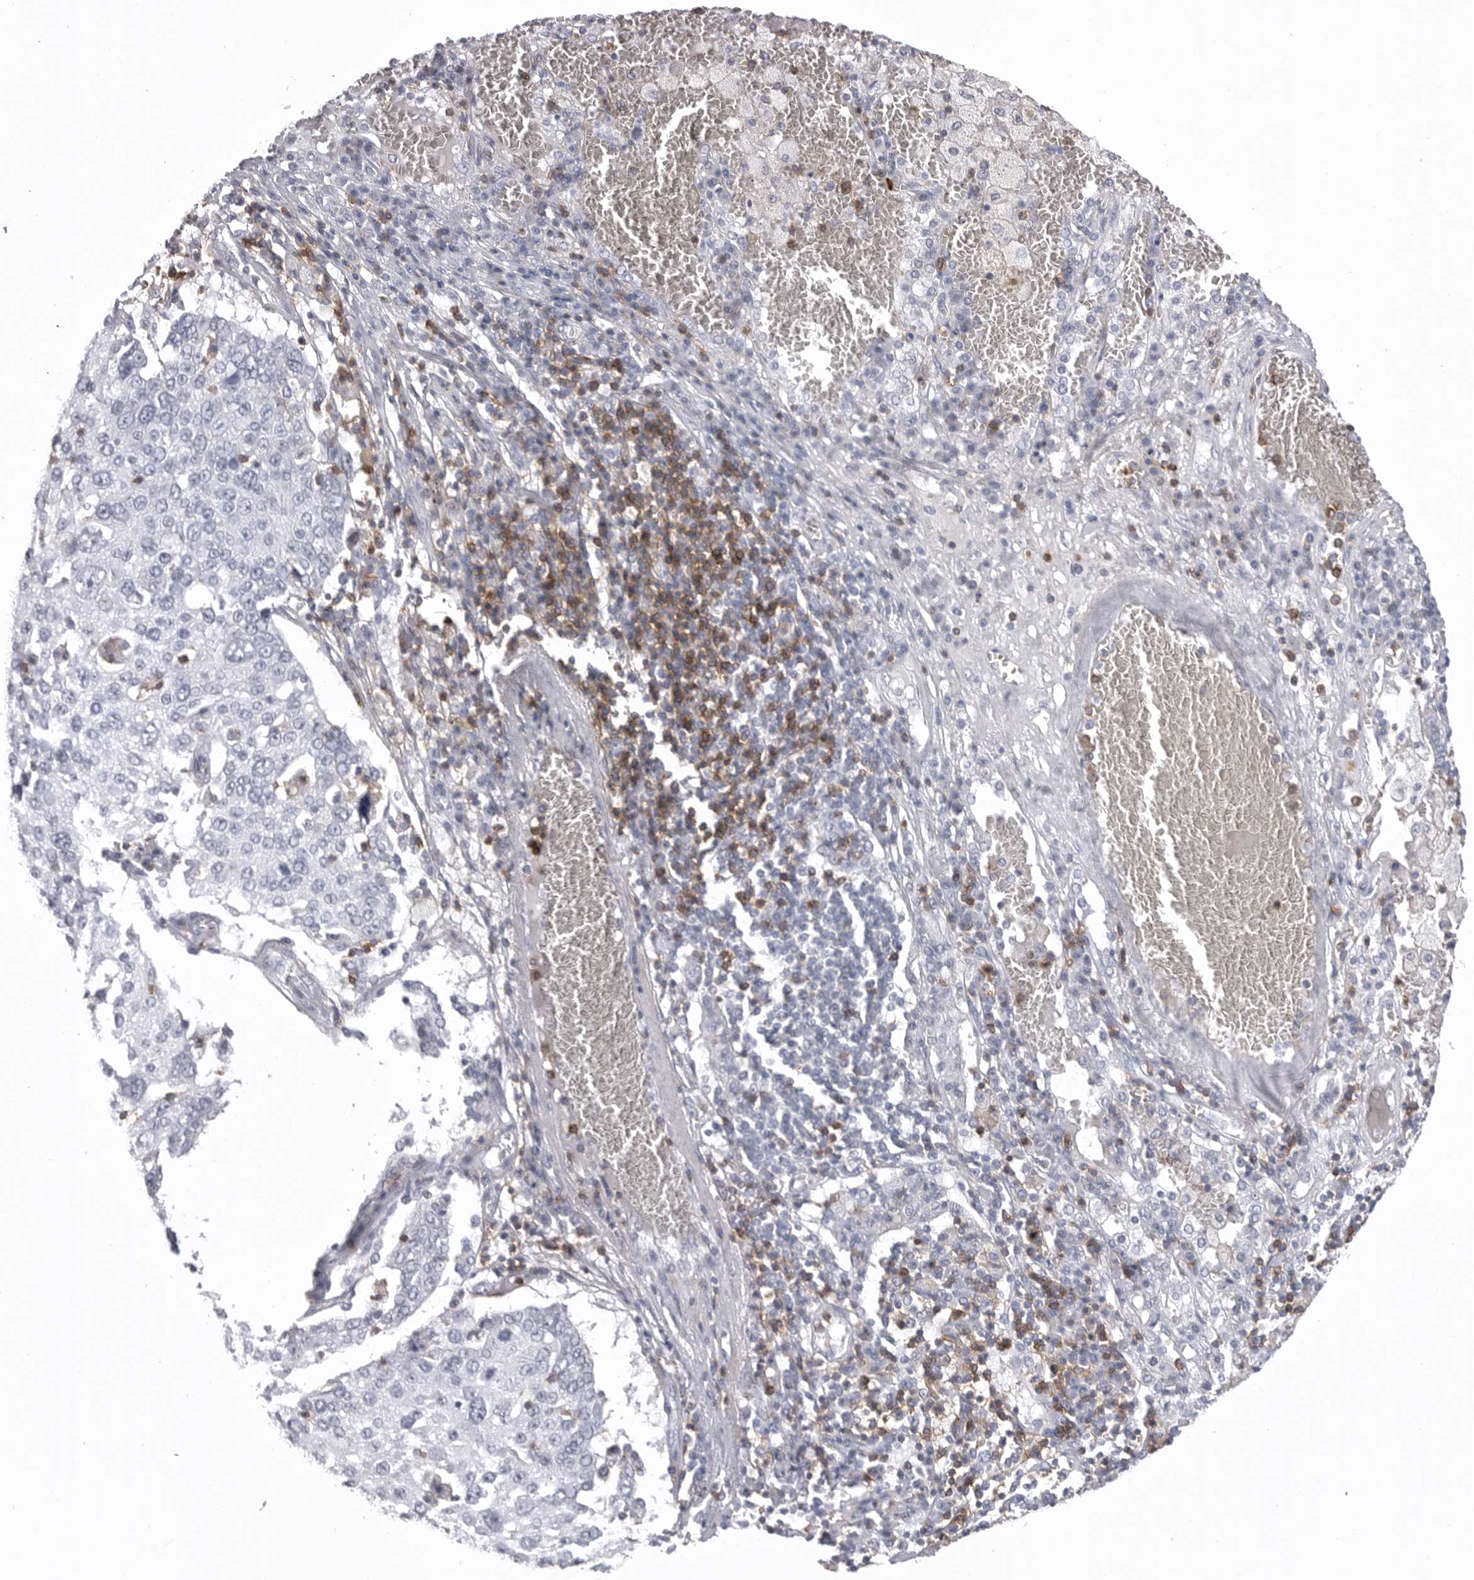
{"staining": {"intensity": "negative", "quantity": "none", "location": "none"}, "tissue": "lung cancer", "cell_type": "Tumor cells", "image_type": "cancer", "snomed": [{"axis": "morphology", "description": "Squamous cell carcinoma, NOS"}, {"axis": "topography", "description": "Lung"}], "caption": "An image of human lung cancer (squamous cell carcinoma) is negative for staining in tumor cells.", "gene": "ITGAL", "patient": {"sex": "male", "age": 65}}